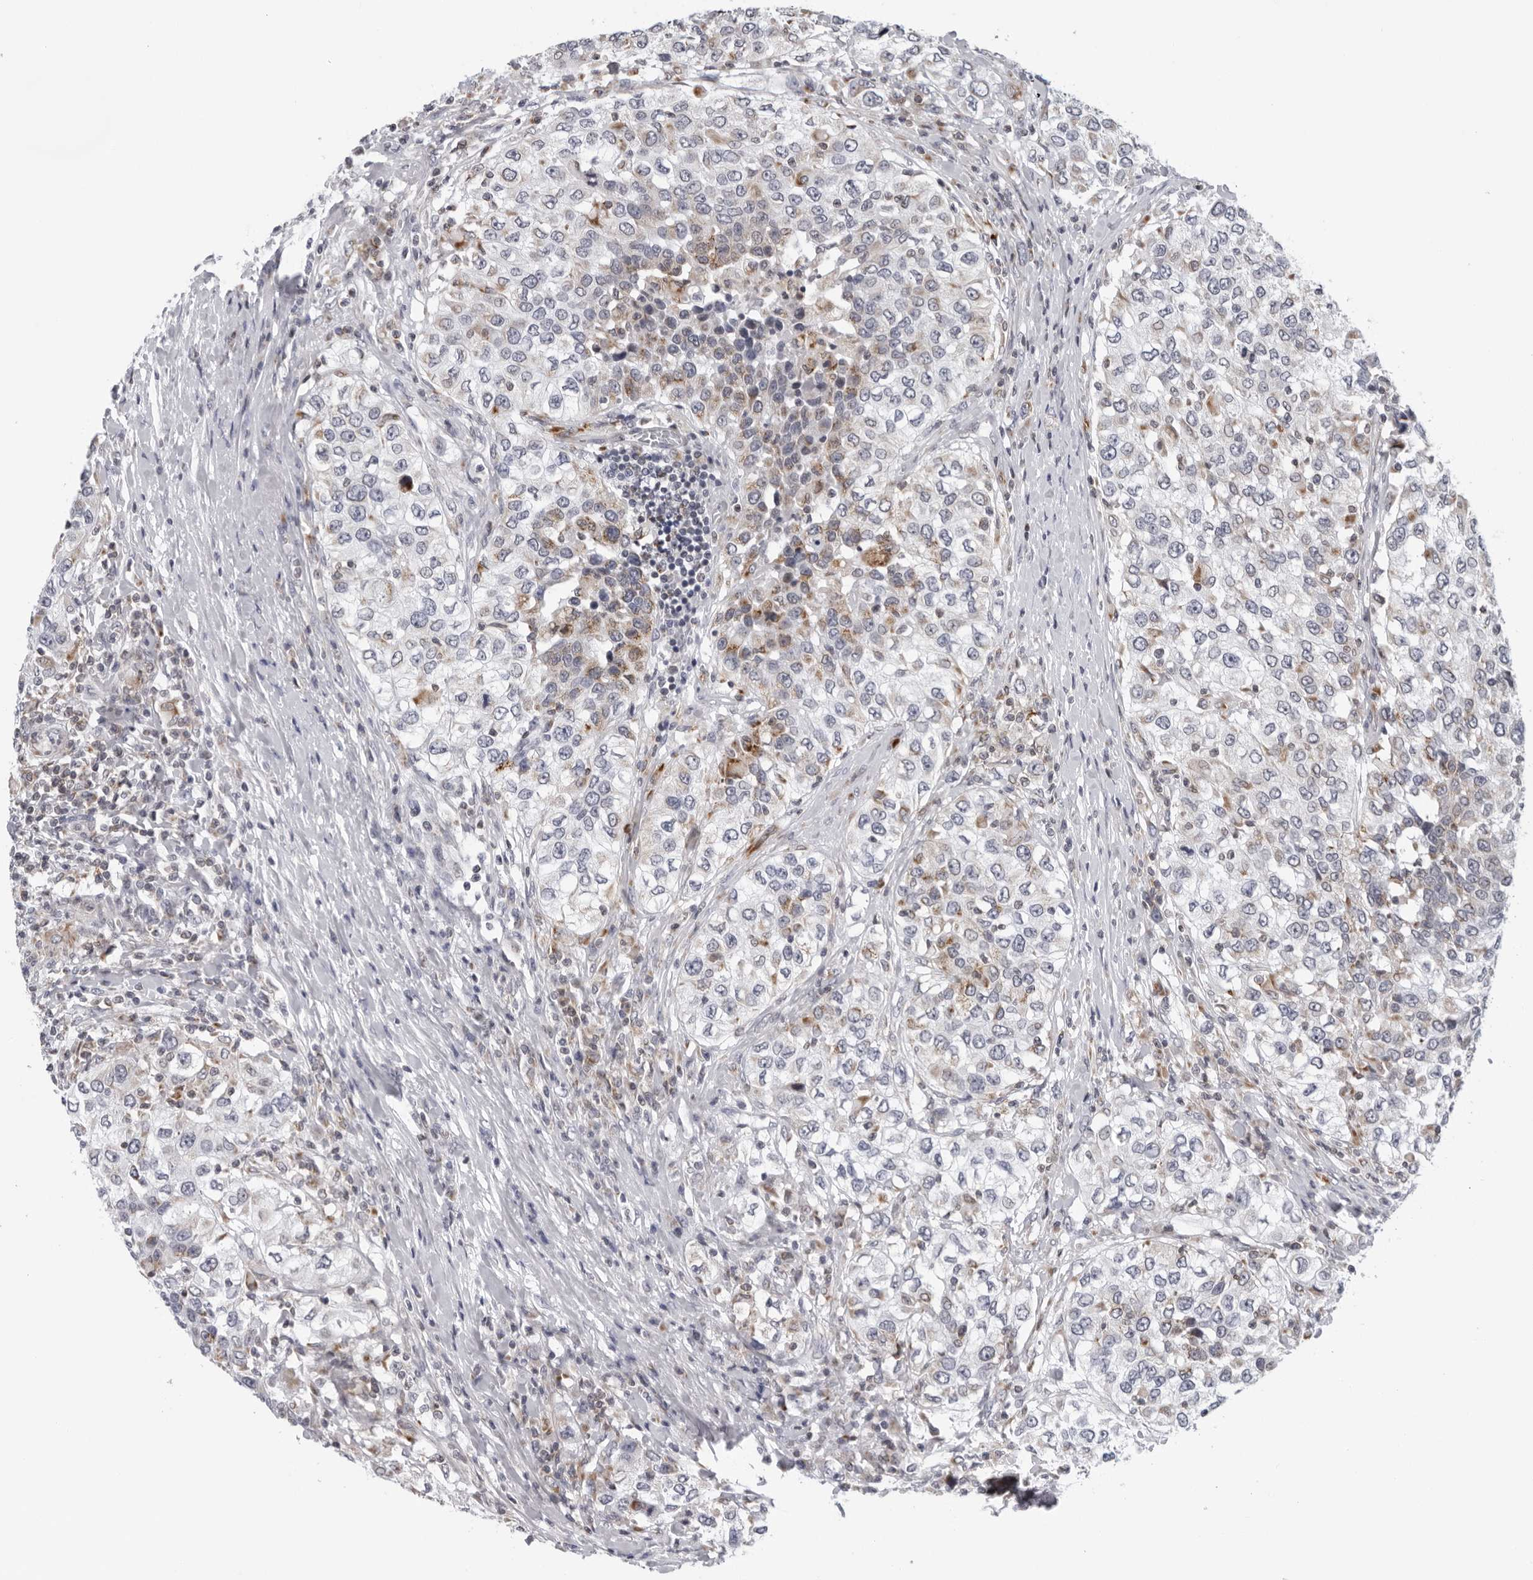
{"staining": {"intensity": "weak", "quantity": "<25%", "location": "cytoplasmic/membranous"}, "tissue": "urothelial cancer", "cell_type": "Tumor cells", "image_type": "cancer", "snomed": [{"axis": "morphology", "description": "Urothelial carcinoma, High grade"}, {"axis": "topography", "description": "Urinary bladder"}], "caption": "This is a histopathology image of IHC staining of high-grade urothelial carcinoma, which shows no expression in tumor cells.", "gene": "CPT2", "patient": {"sex": "female", "age": 80}}